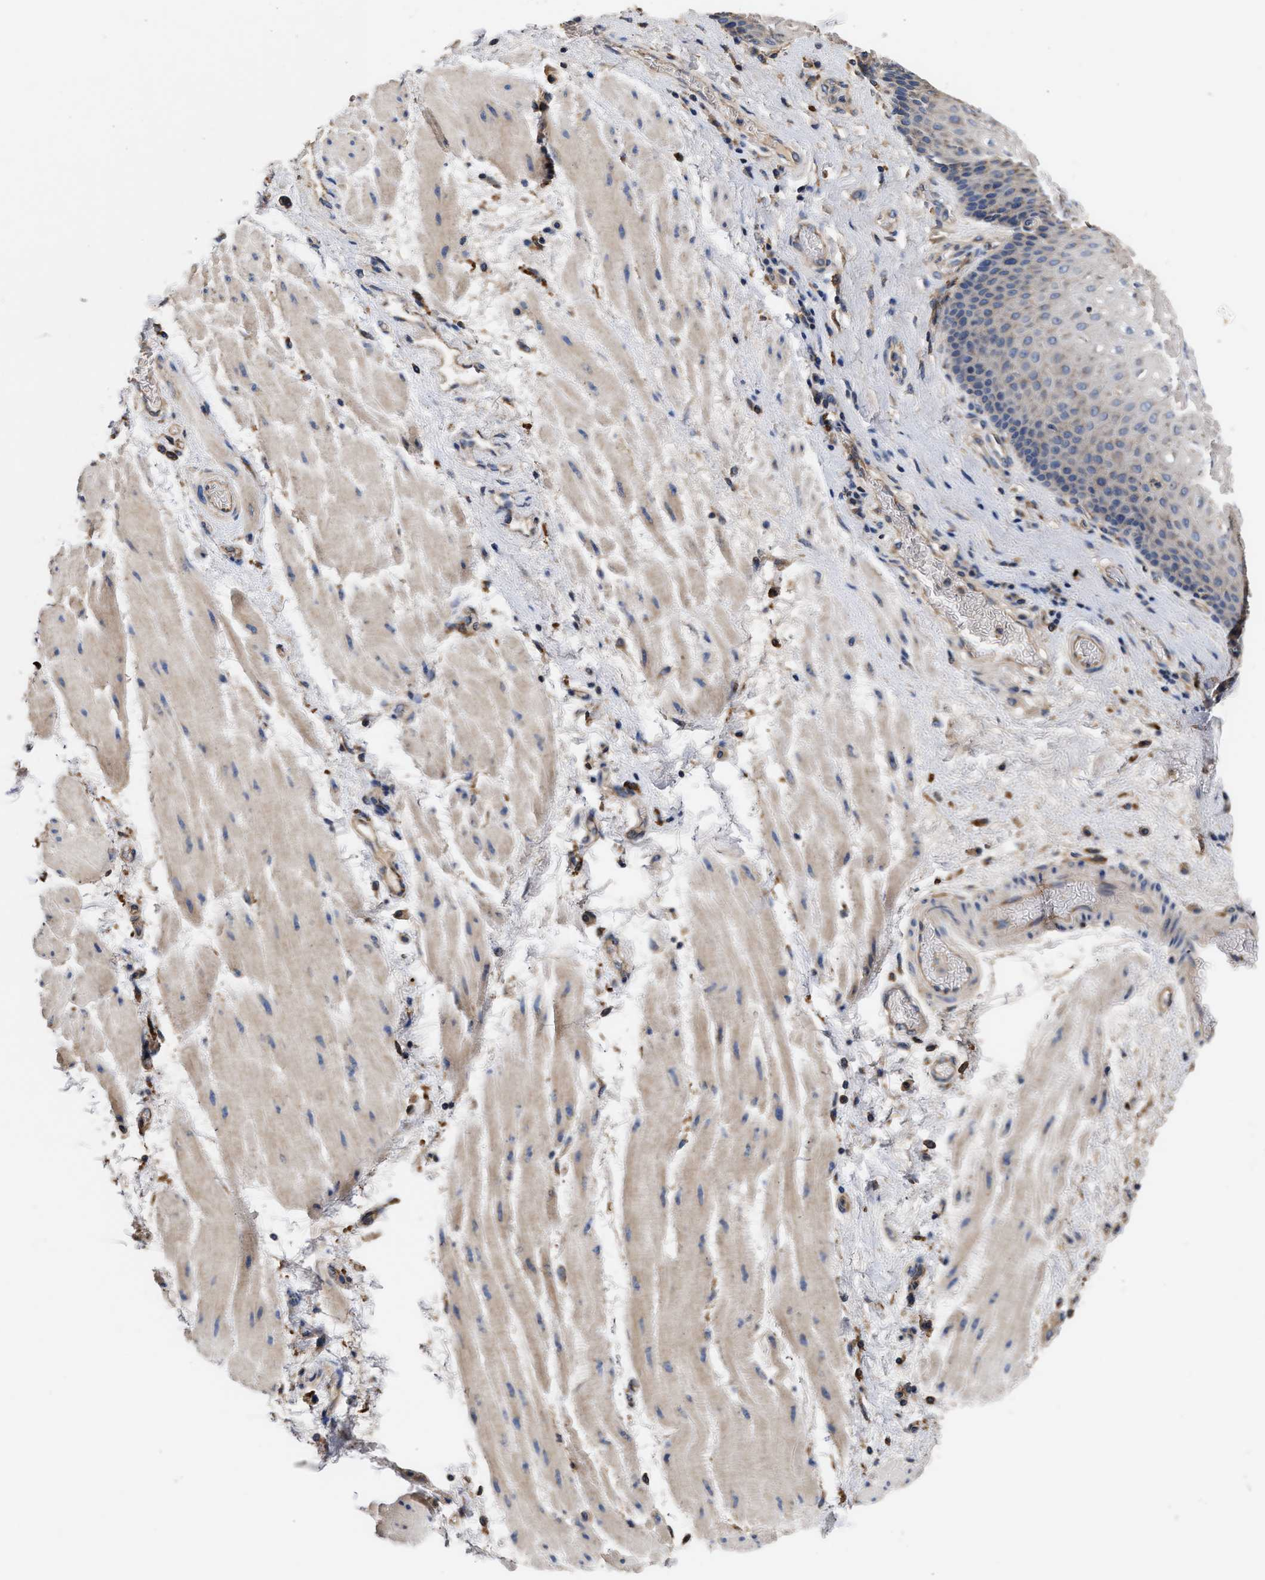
{"staining": {"intensity": "weak", "quantity": "<25%", "location": "cytoplasmic/membranous"}, "tissue": "esophagus", "cell_type": "Squamous epithelial cells", "image_type": "normal", "snomed": [{"axis": "morphology", "description": "Normal tissue, NOS"}, {"axis": "topography", "description": "Esophagus"}], "caption": "The IHC image has no significant staining in squamous epithelial cells of esophagus.", "gene": "KLB", "patient": {"sex": "male", "age": 48}}